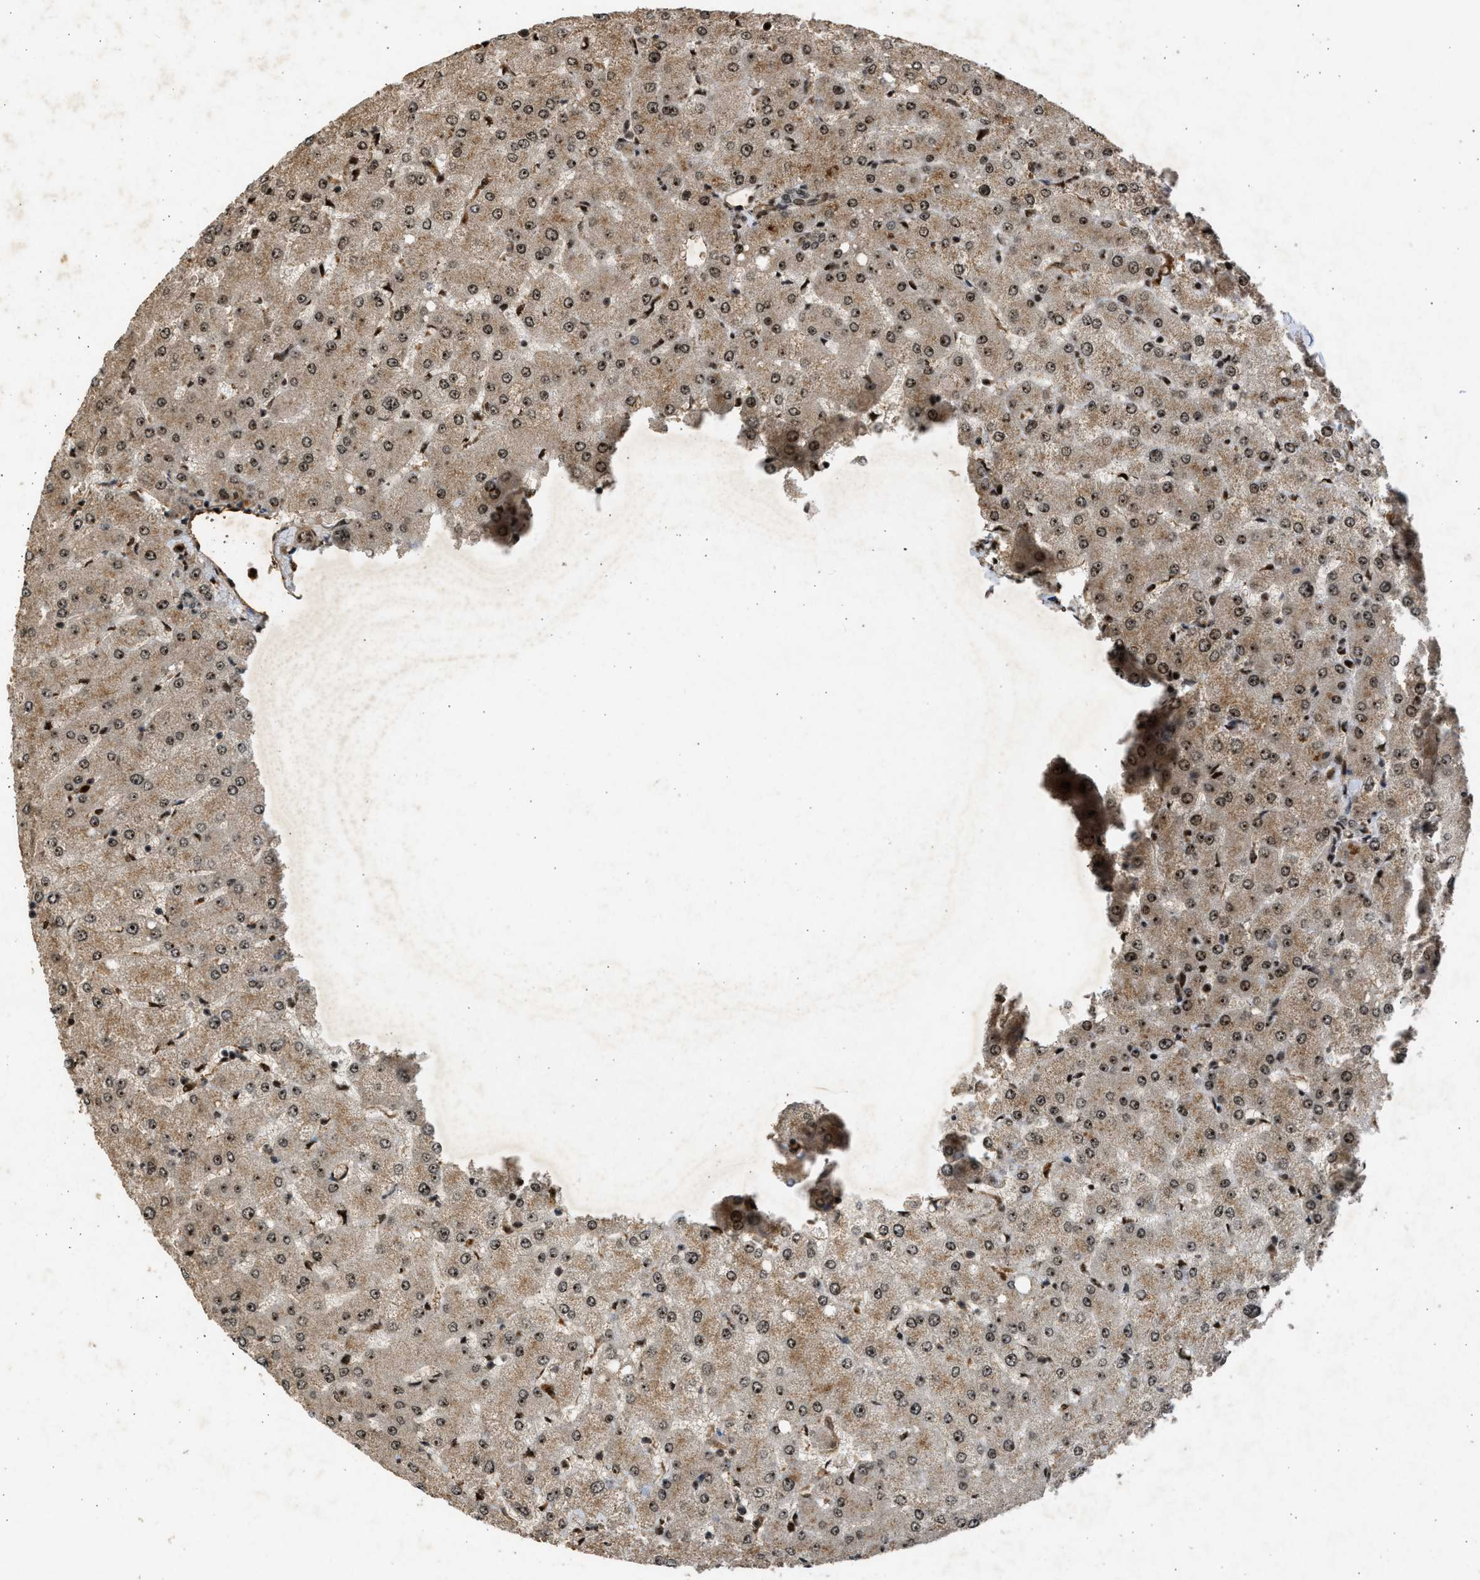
{"staining": {"intensity": "moderate", "quantity": ">75%", "location": "nuclear"}, "tissue": "liver", "cell_type": "Cholangiocytes", "image_type": "normal", "snomed": [{"axis": "morphology", "description": "Normal tissue, NOS"}, {"axis": "topography", "description": "Liver"}], "caption": "A histopathology image of human liver stained for a protein demonstrates moderate nuclear brown staining in cholangiocytes. Immunohistochemistry (ihc) stains the protein in brown and the nuclei are stained blue.", "gene": "TFDP2", "patient": {"sex": "female", "age": 54}}